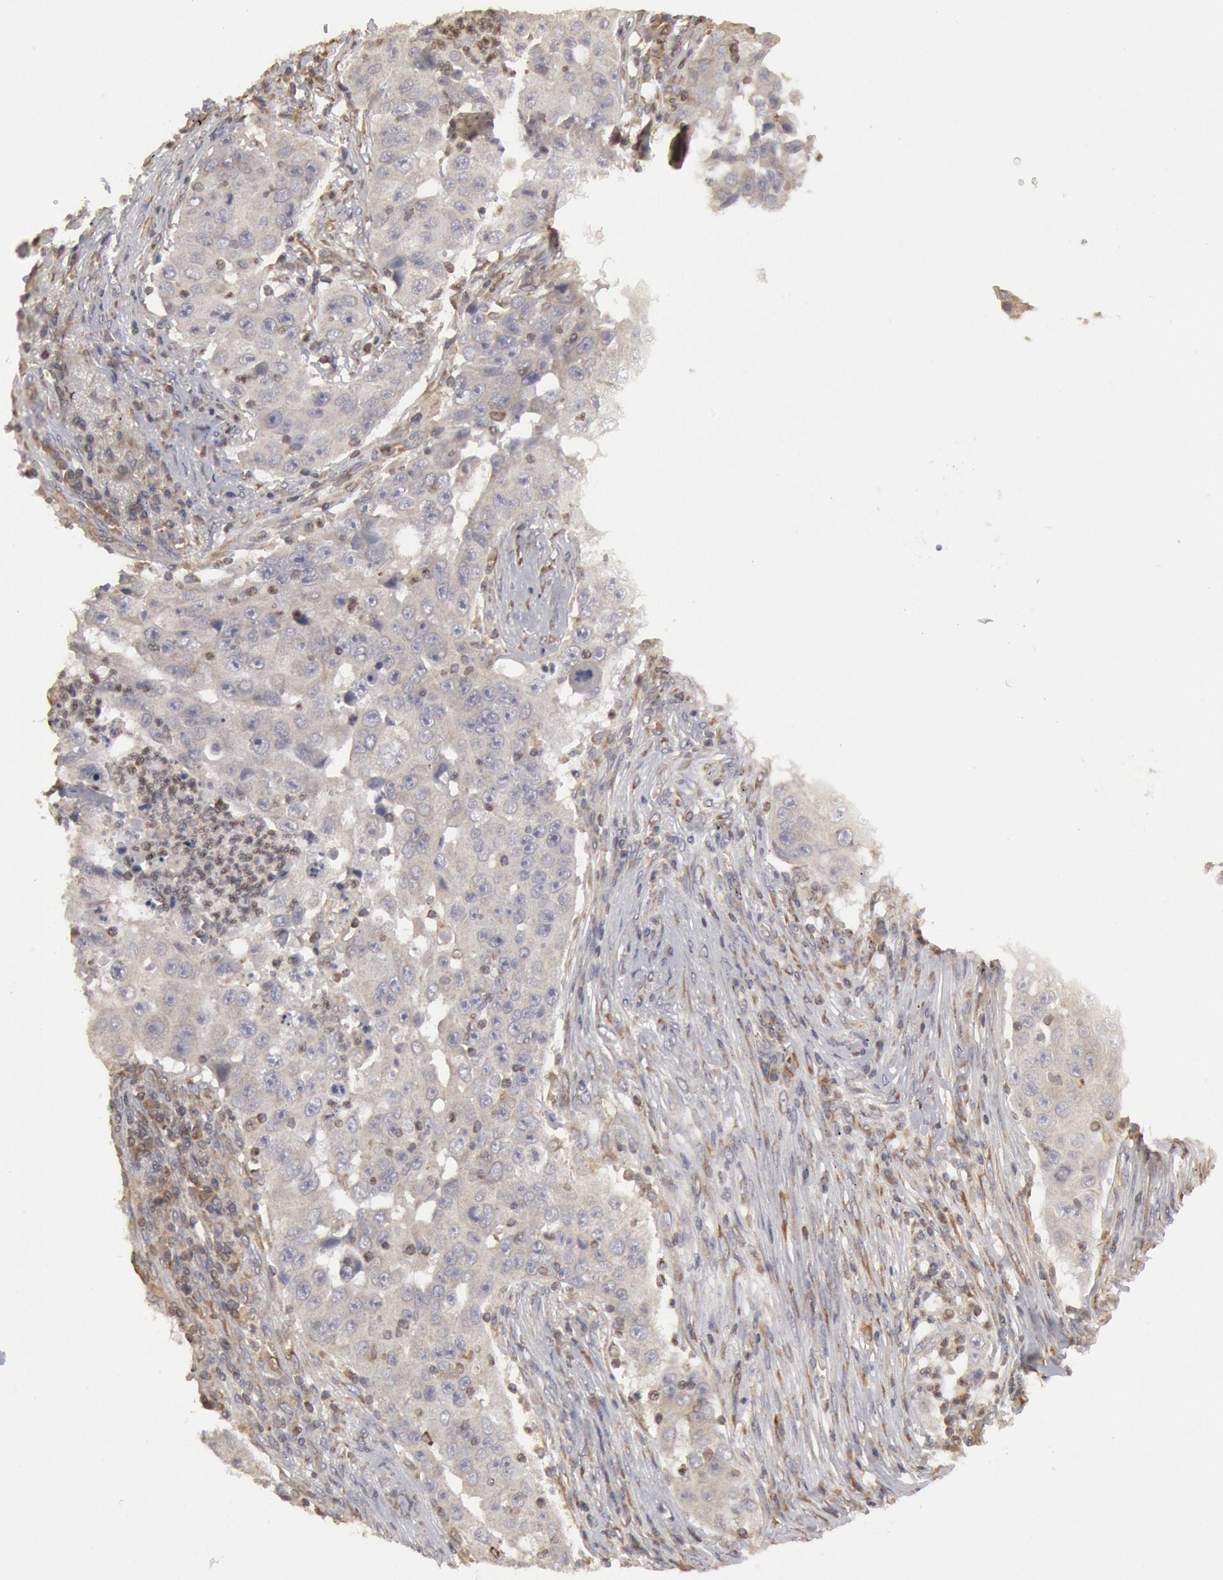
{"staining": {"intensity": "negative", "quantity": "none", "location": "none"}, "tissue": "lung cancer", "cell_type": "Tumor cells", "image_type": "cancer", "snomed": [{"axis": "morphology", "description": "Squamous cell carcinoma, NOS"}, {"axis": "topography", "description": "Lung"}], "caption": "Tumor cells show no significant protein expression in lung squamous cell carcinoma. The staining is performed using DAB (3,3'-diaminobenzidine) brown chromogen with nuclei counter-stained in using hematoxylin.", "gene": "OSBPL8", "patient": {"sex": "male", "age": 64}}